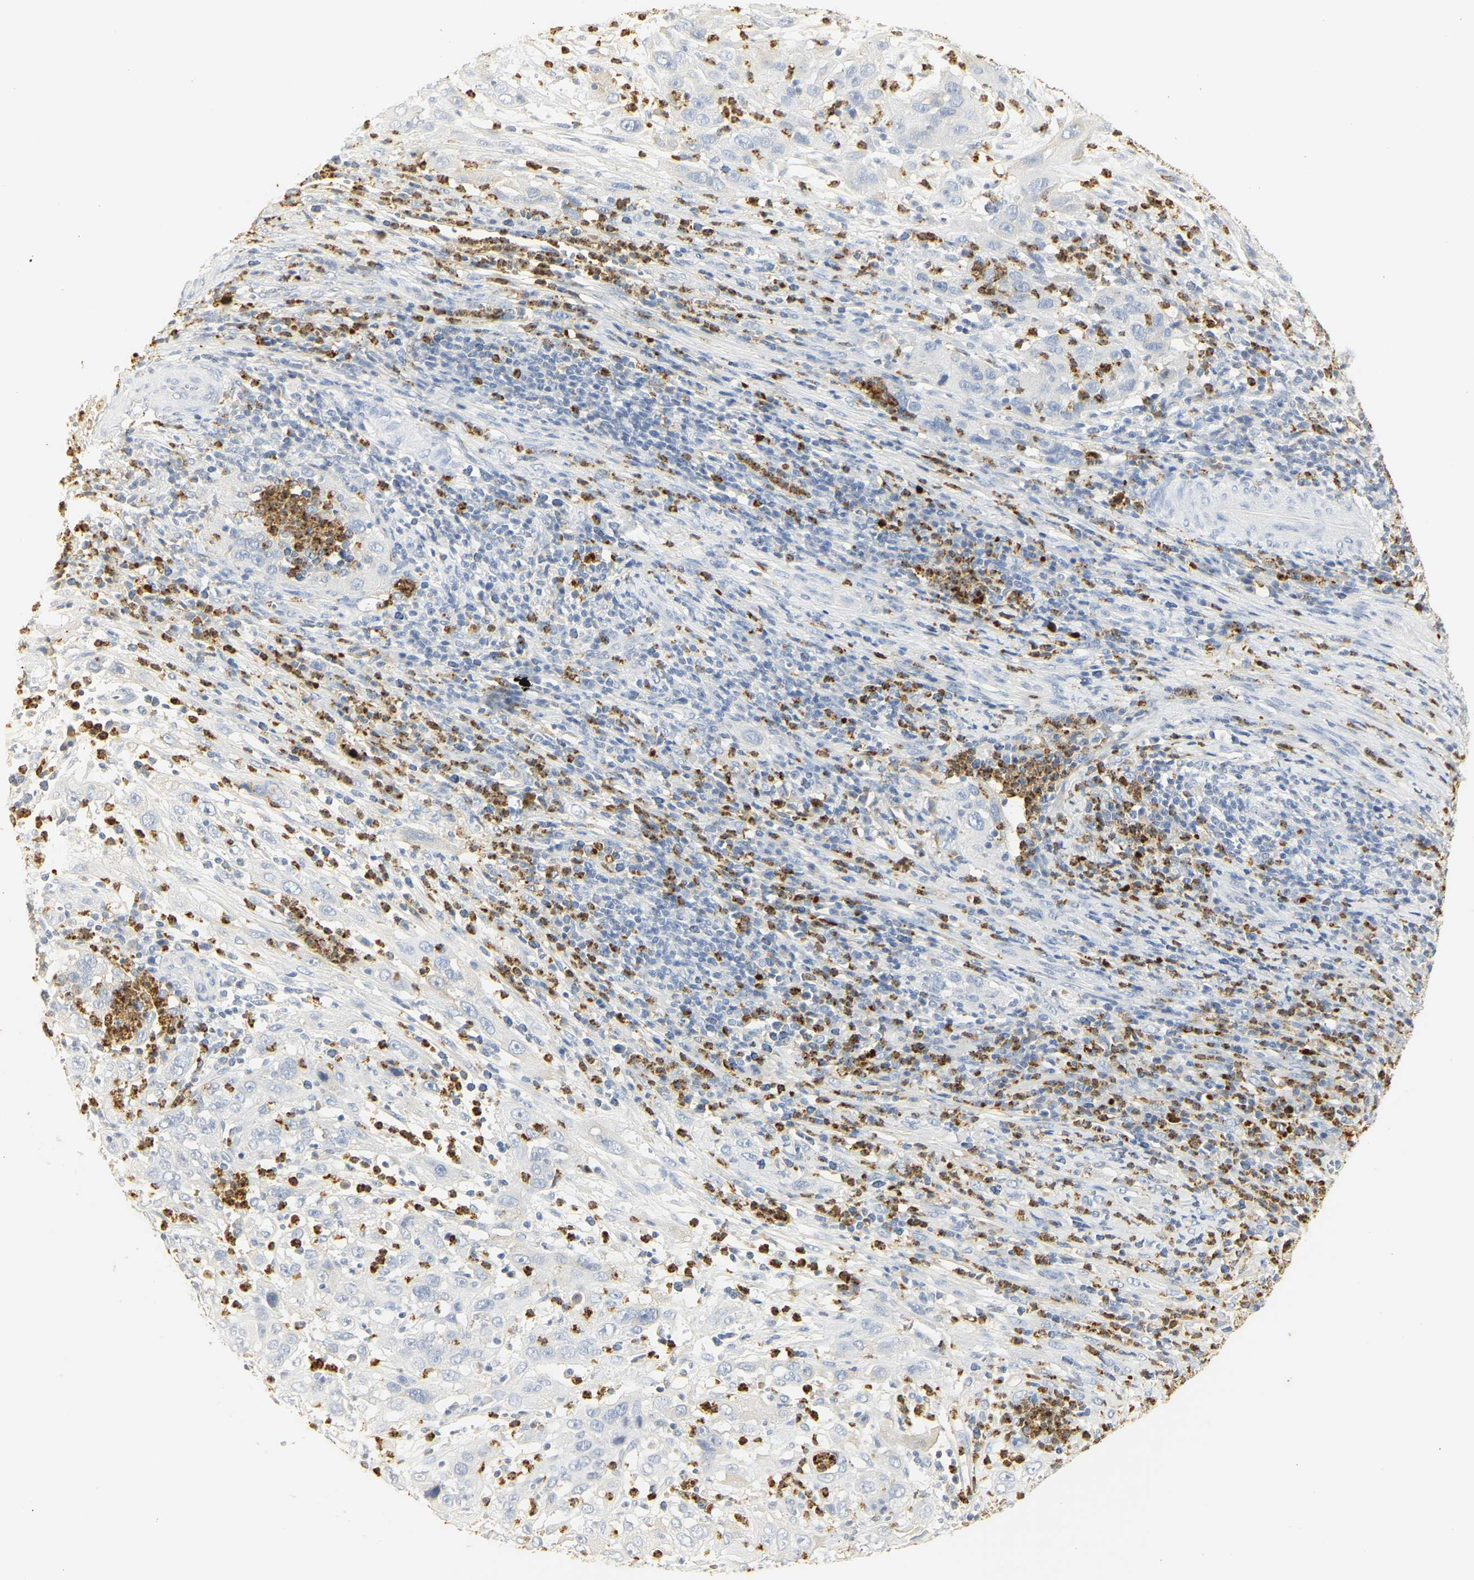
{"staining": {"intensity": "negative", "quantity": "none", "location": "none"}, "tissue": "cervical cancer", "cell_type": "Tumor cells", "image_type": "cancer", "snomed": [{"axis": "morphology", "description": "Squamous cell carcinoma, NOS"}, {"axis": "topography", "description": "Cervix"}], "caption": "Immunohistochemical staining of human cervical squamous cell carcinoma demonstrates no significant positivity in tumor cells.", "gene": "MPO", "patient": {"sex": "female", "age": 32}}